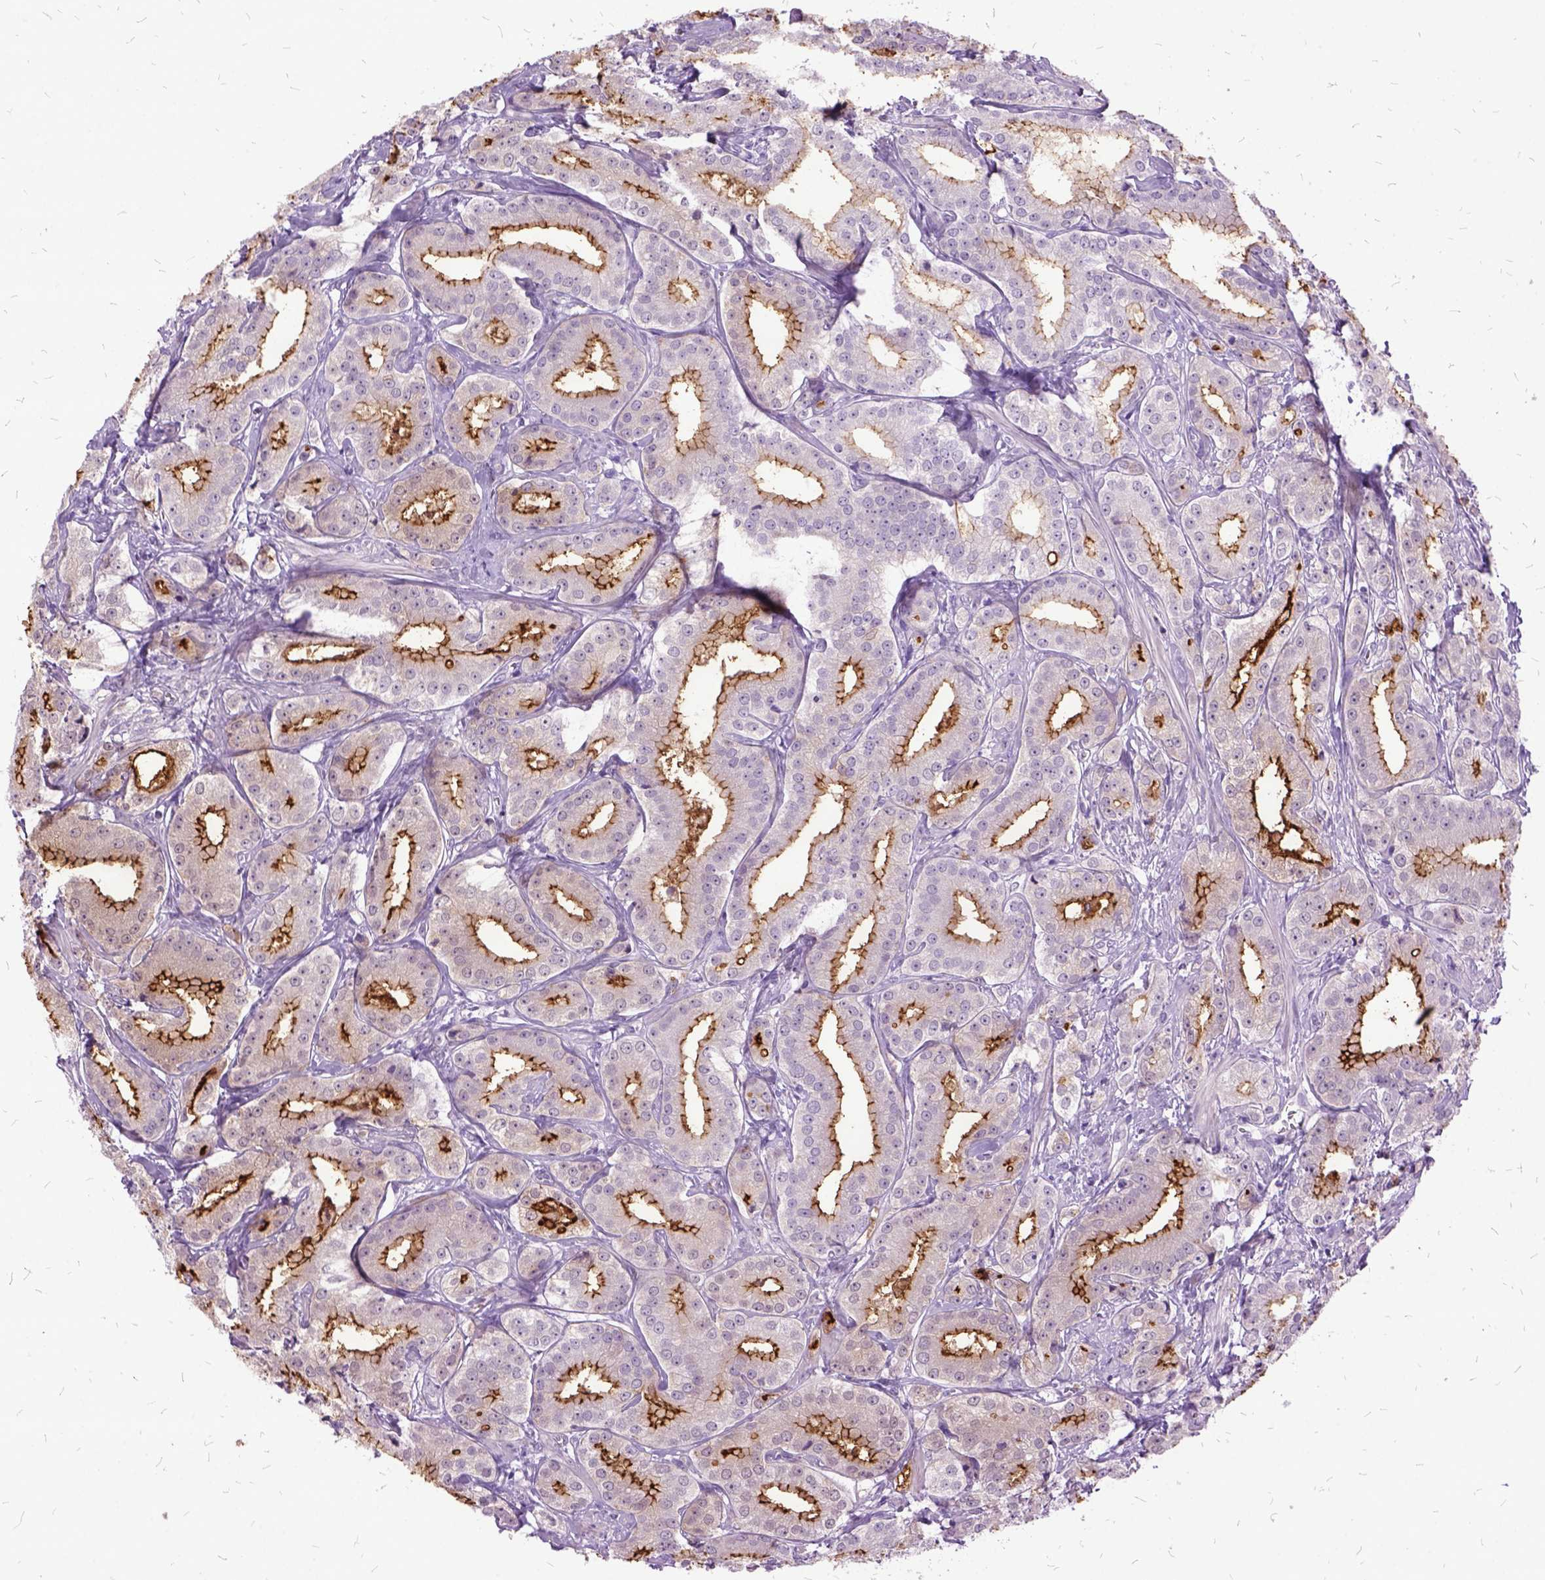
{"staining": {"intensity": "strong", "quantity": "25%-75%", "location": "cytoplasmic/membranous"}, "tissue": "prostate cancer", "cell_type": "Tumor cells", "image_type": "cancer", "snomed": [{"axis": "morphology", "description": "Adenocarcinoma, High grade"}, {"axis": "topography", "description": "Prostate"}], "caption": "A high amount of strong cytoplasmic/membranous expression is present in approximately 25%-75% of tumor cells in adenocarcinoma (high-grade) (prostate) tissue.", "gene": "MME", "patient": {"sex": "male", "age": 64}}